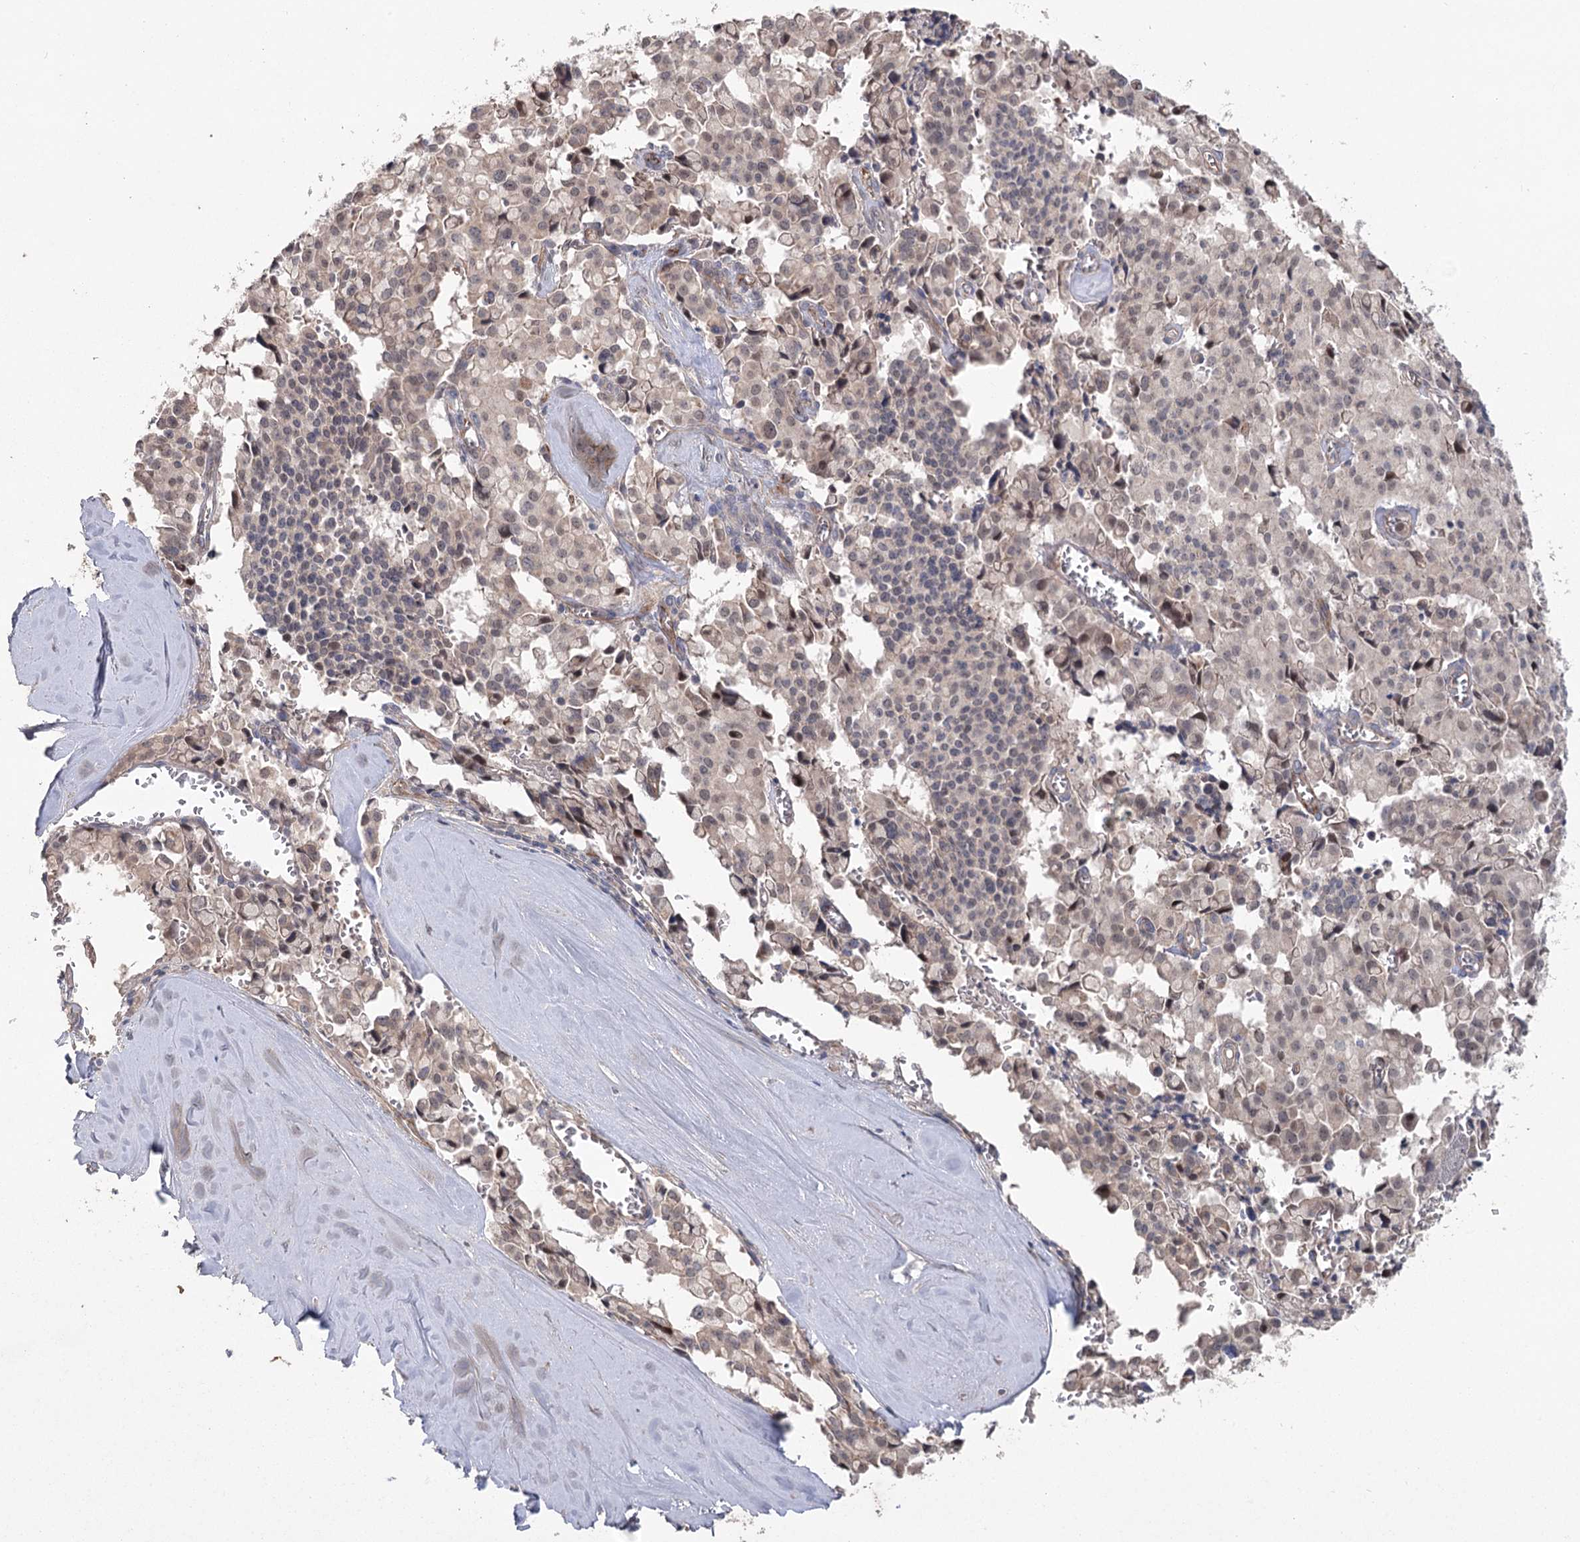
{"staining": {"intensity": "moderate", "quantity": "25%-75%", "location": "cytoplasmic/membranous,nuclear"}, "tissue": "pancreatic cancer", "cell_type": "Tumor cells", "image_type": "cancer", "snomed": [{"axis": "morphology", "description": "Adenocarcinoma, NOS"}, {"axis": "topography", "description": "Pancreas"}], "caption": "An immunohistochemistry (IHC) micrograph of tumor tissue is shown. Protein staining in brown labels moderate cytoplasmic/membranous and nuclear positivity in pancreatic adenocarcinoma within tumor cells.", "gene": "MAP3K13", "patient": {"sex": "male", "age": 65}}